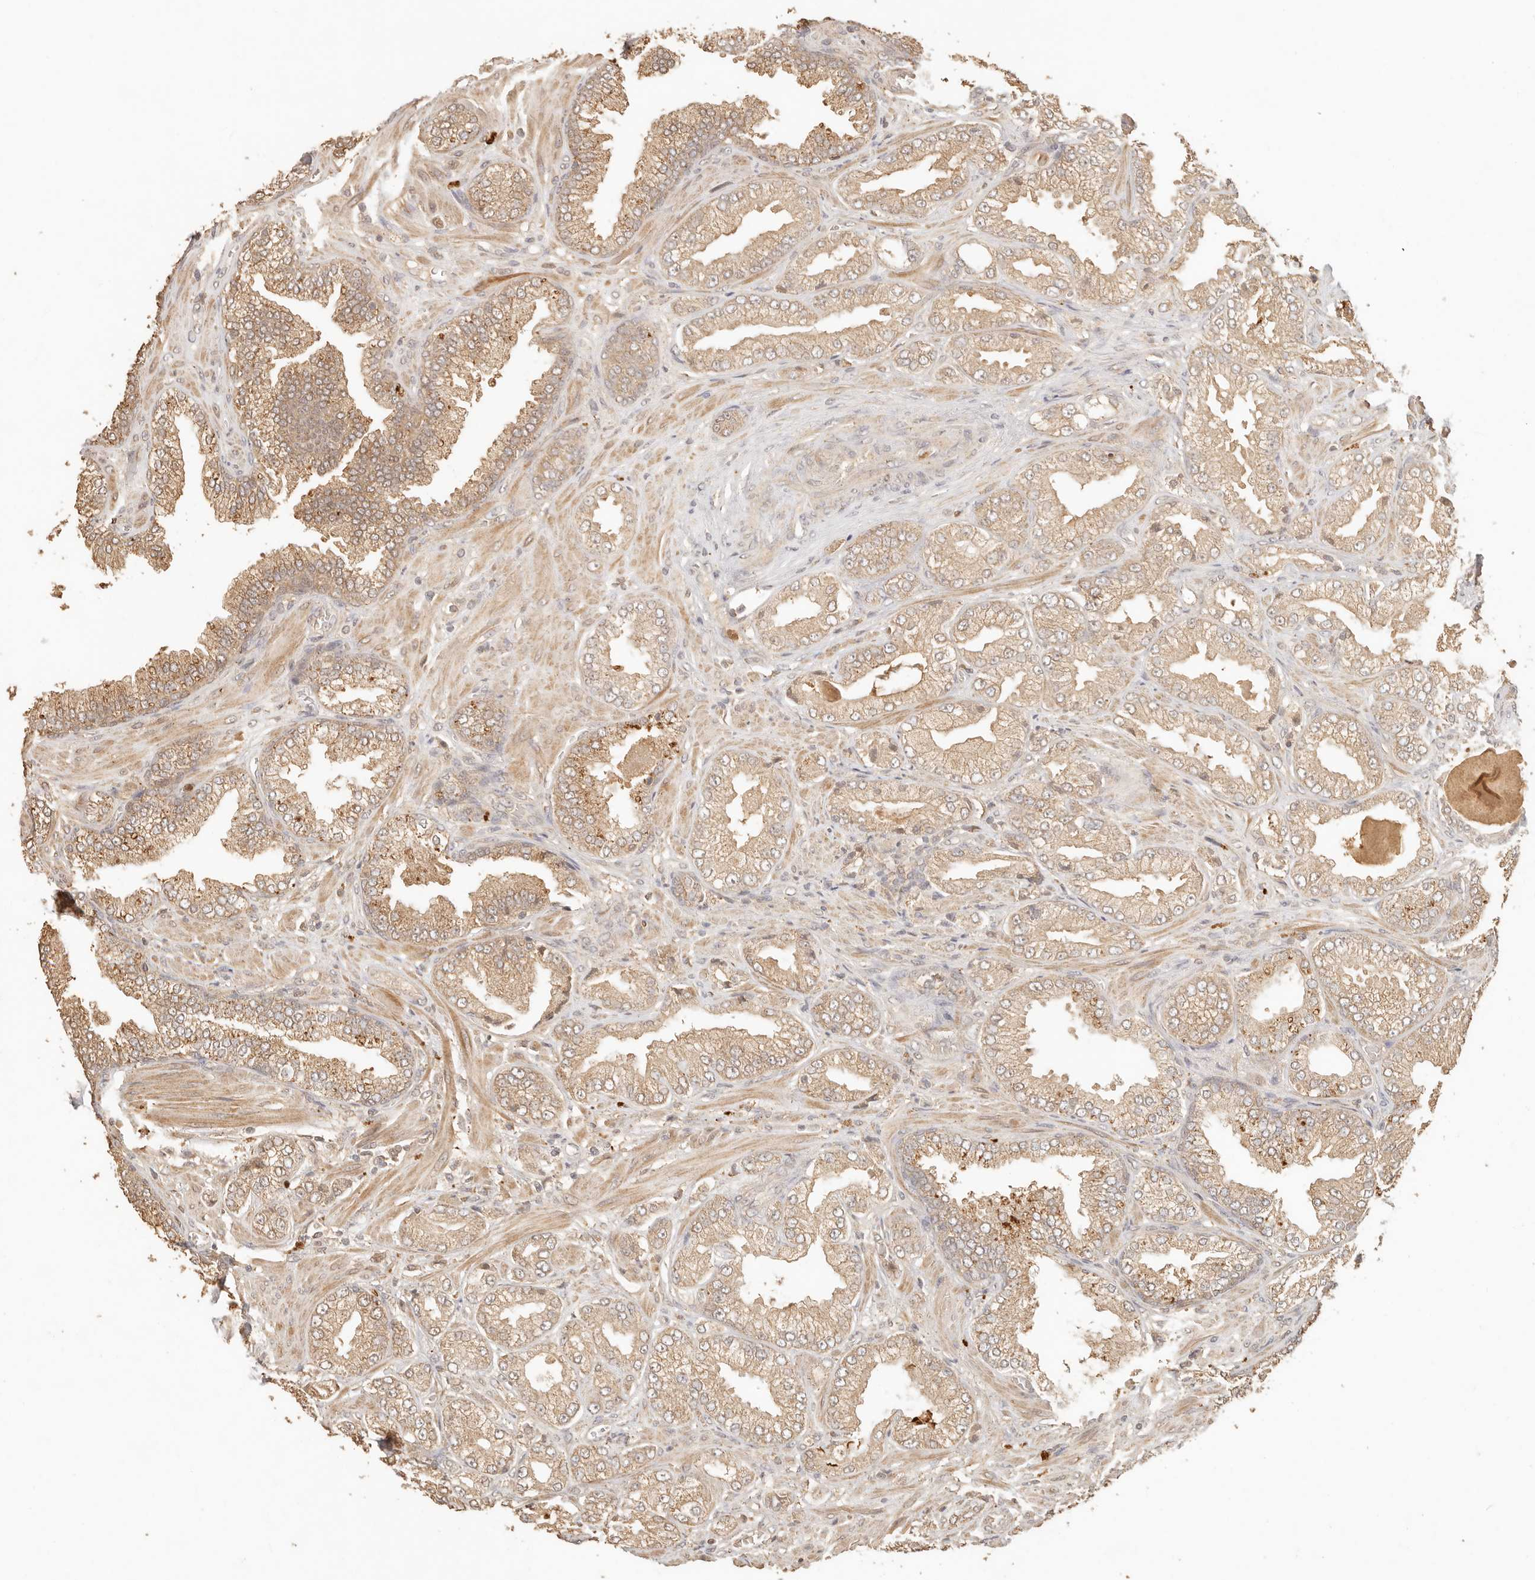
{"staining": {"intensity": "weak", "quantity": ">75%", "location": "cytoplasmic/membranous"}, "tissue": "prostate cancer", "cell_type": "Tumor cells", "image_type": "cancer", "snomed": [{"axis": "morphology", "description": "Adenocarcinoma, Low grade"}, {"axis": "topography", "description": "Prostate"}], "caption": "Protein staining demonstrates weak cytoplasmic/membranous expression in approximately >75% of tumor cells in prostate adenocarcinoma (low-grade).", "gene": "INTS11", "patient": {"sex": "male", "age": 62}}